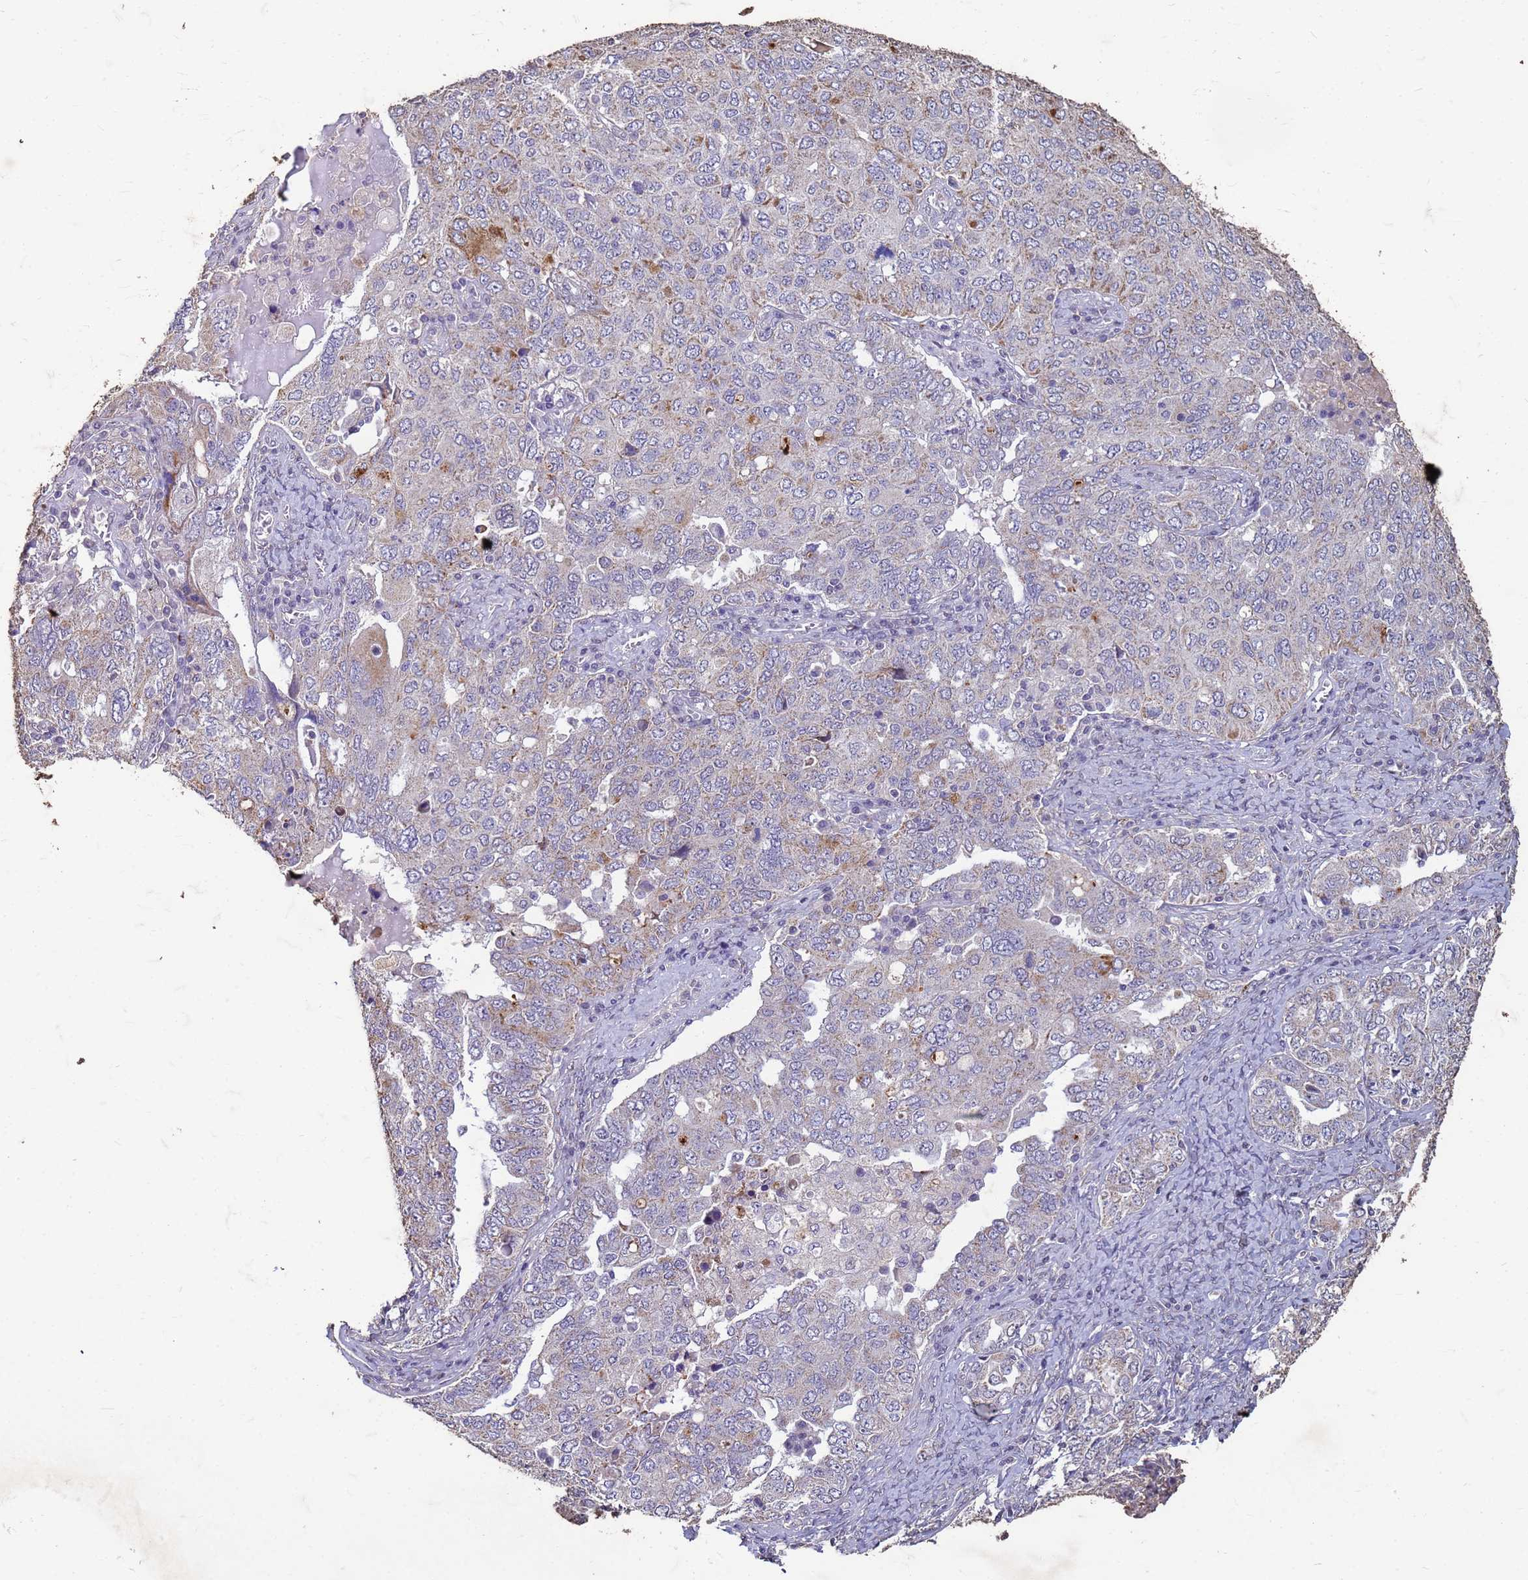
{"staining": {"intensity": "moderate", "quantity": "<25%", "location": "cytoplasmic/membranous"}, "tissue": "ovarian cancer", "cell_type": "Tumor cells", "image_type": "cancer", "snomed": [{"axis": "morphology", "description": "Carcinoma, endometroid"}, {"axis": "topography", "description": "Ovary"}], "caption": "An immunohistochemistry (IHC) photomicrograph of tumor tissue is shown. Protein staining in brown labels moderate cytoplasmic/membranous positivity in endometroid carcinoma (ovarian) within tumor cells.", "gene": "SLC25A15", "patient": {"sex": "female", "age": 62}}